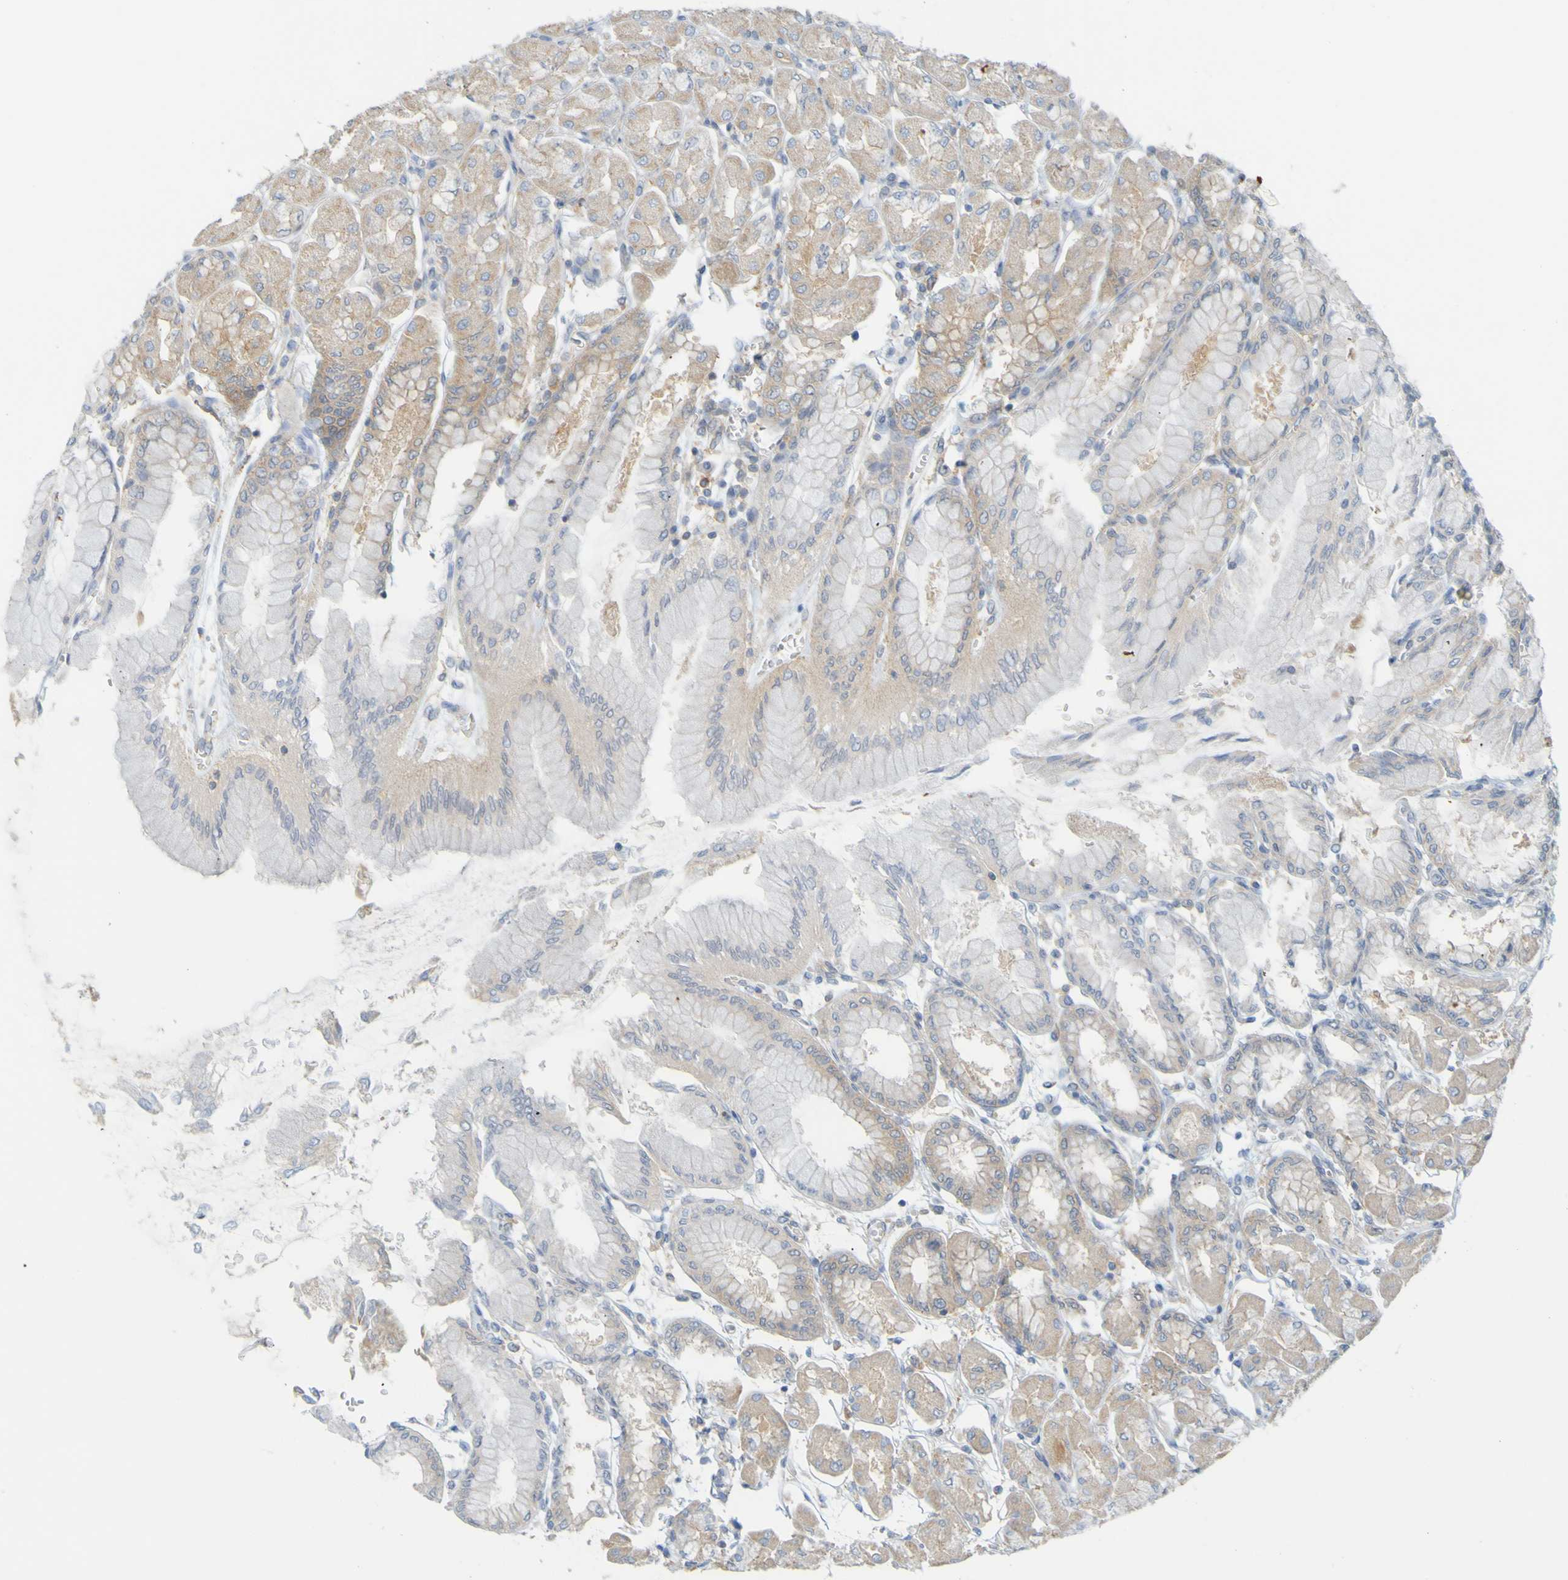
{"staining": {"intensity": "moderate", "quantity": ">75%", "location": "cytoplasmic/membranous"}, "tissue": "stomach", "cell_type": "Glandular cells", "image_type": "normal", "snomed": [{"axis": "morphology", "description": "Normal tissue, NOS"}, {"axis": "topography", "description": "Stomach, upper"}], "caption": "Immunohistochemistry (IHC) of normal human stomach exhibits medium levels of moderate cytoplasmic/membranous staining in approximately >75% of glandular cells.", "gene": "APPL1", "patient": {"sex": "female", "age": 56}}